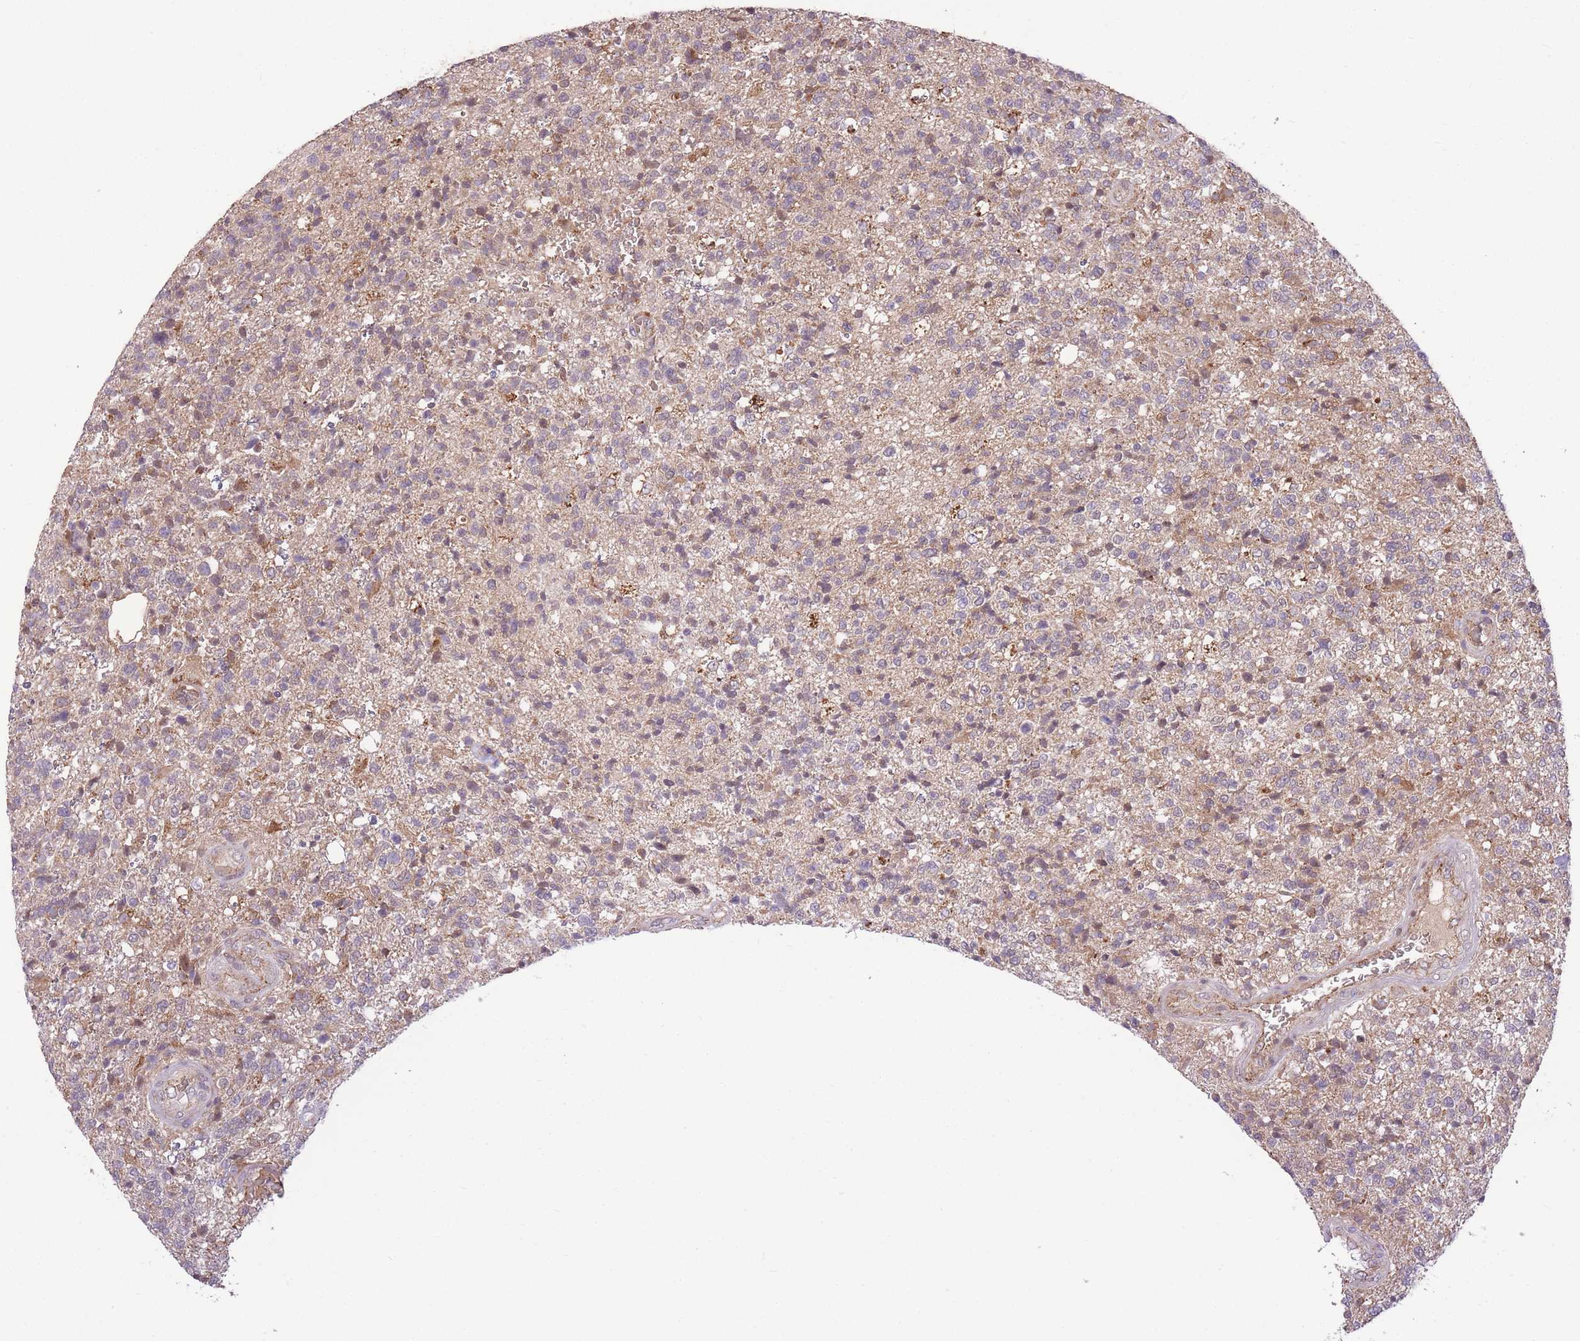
{"staining": {"intensity": "weak", "quantity": "25%-75%", "location": "cytoplasmic/membranous"}, "tissue": "glioma", "cell_type": "Tumor cells", "image_type": "cancer", "snomed": [{"axis": "morphology", "description": "Glioma, malignant, High grade"}, {"axis": "topography", "description": "Brain"}], "caption": "Weak cytoplasmic/membranous protein staining is present in about 25%-75% of tumor cells in glioma. The protein is stained brown, and the nuclei are stained in blue (DAB IHC with brightfield microscopy, high magnification).", "gene": "POLR3F", "patient": {"sex": "male", "age": 56}}